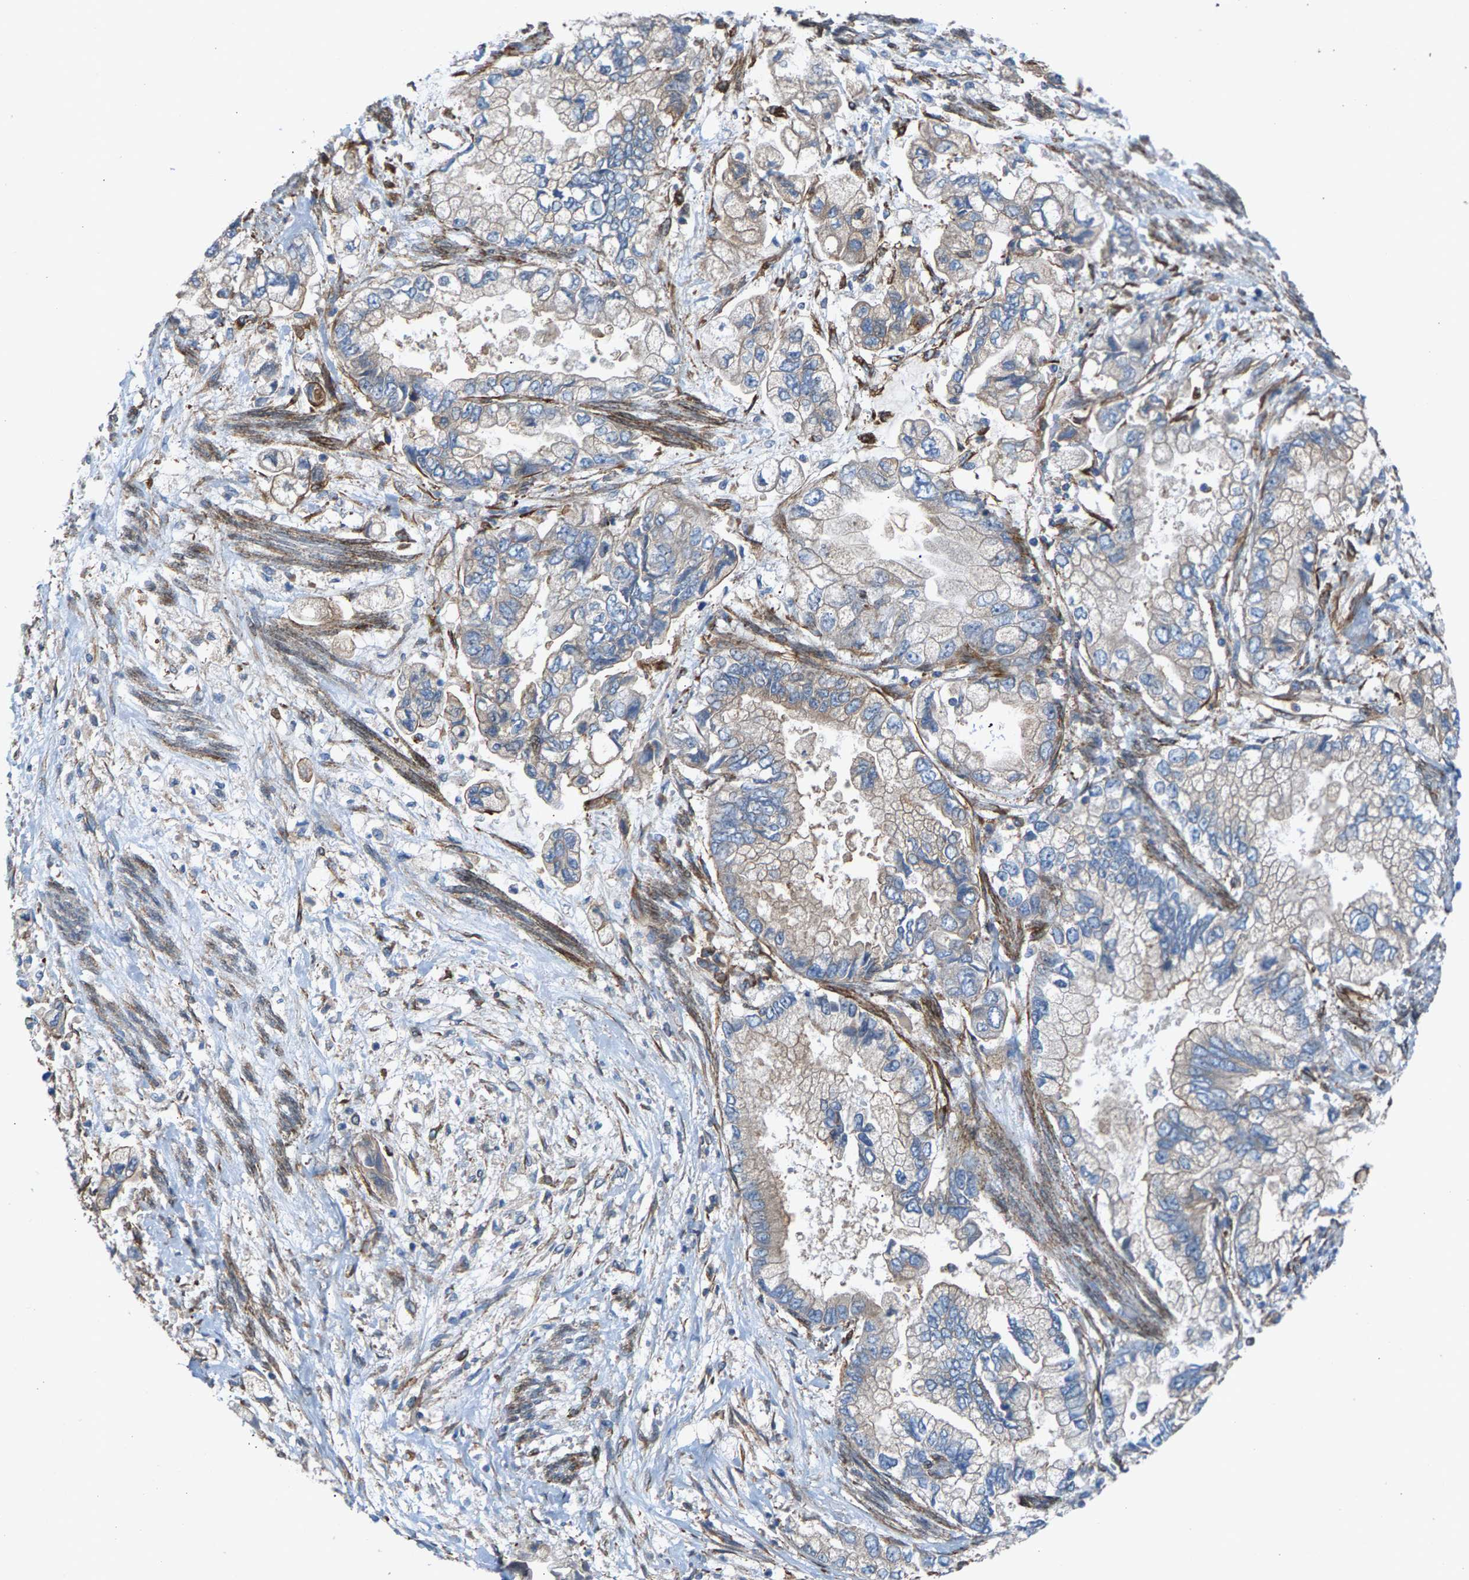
{"staining": {"intensity": "negative", "quantity": "none", "location": "none"}, "tissue": "stomach cancer", "cell_type": "Tumor cells", "image_type": "cancer", "snomed": [{"axis": "morphology", "description": "Normal tissue, NOS"}, {"axis": "morphology", "description": "Adenocarcinoma, NOS"}, {"axis": "topography", "description": "Stomach"}], "caption": "Immunohistochemistry of adenocarcinoma (stomach) reveals no positivity in tumor cells. Nuclei are stained in blue.", "gene": "PDCL", "patient": {"sex": "male", "age": 62}}